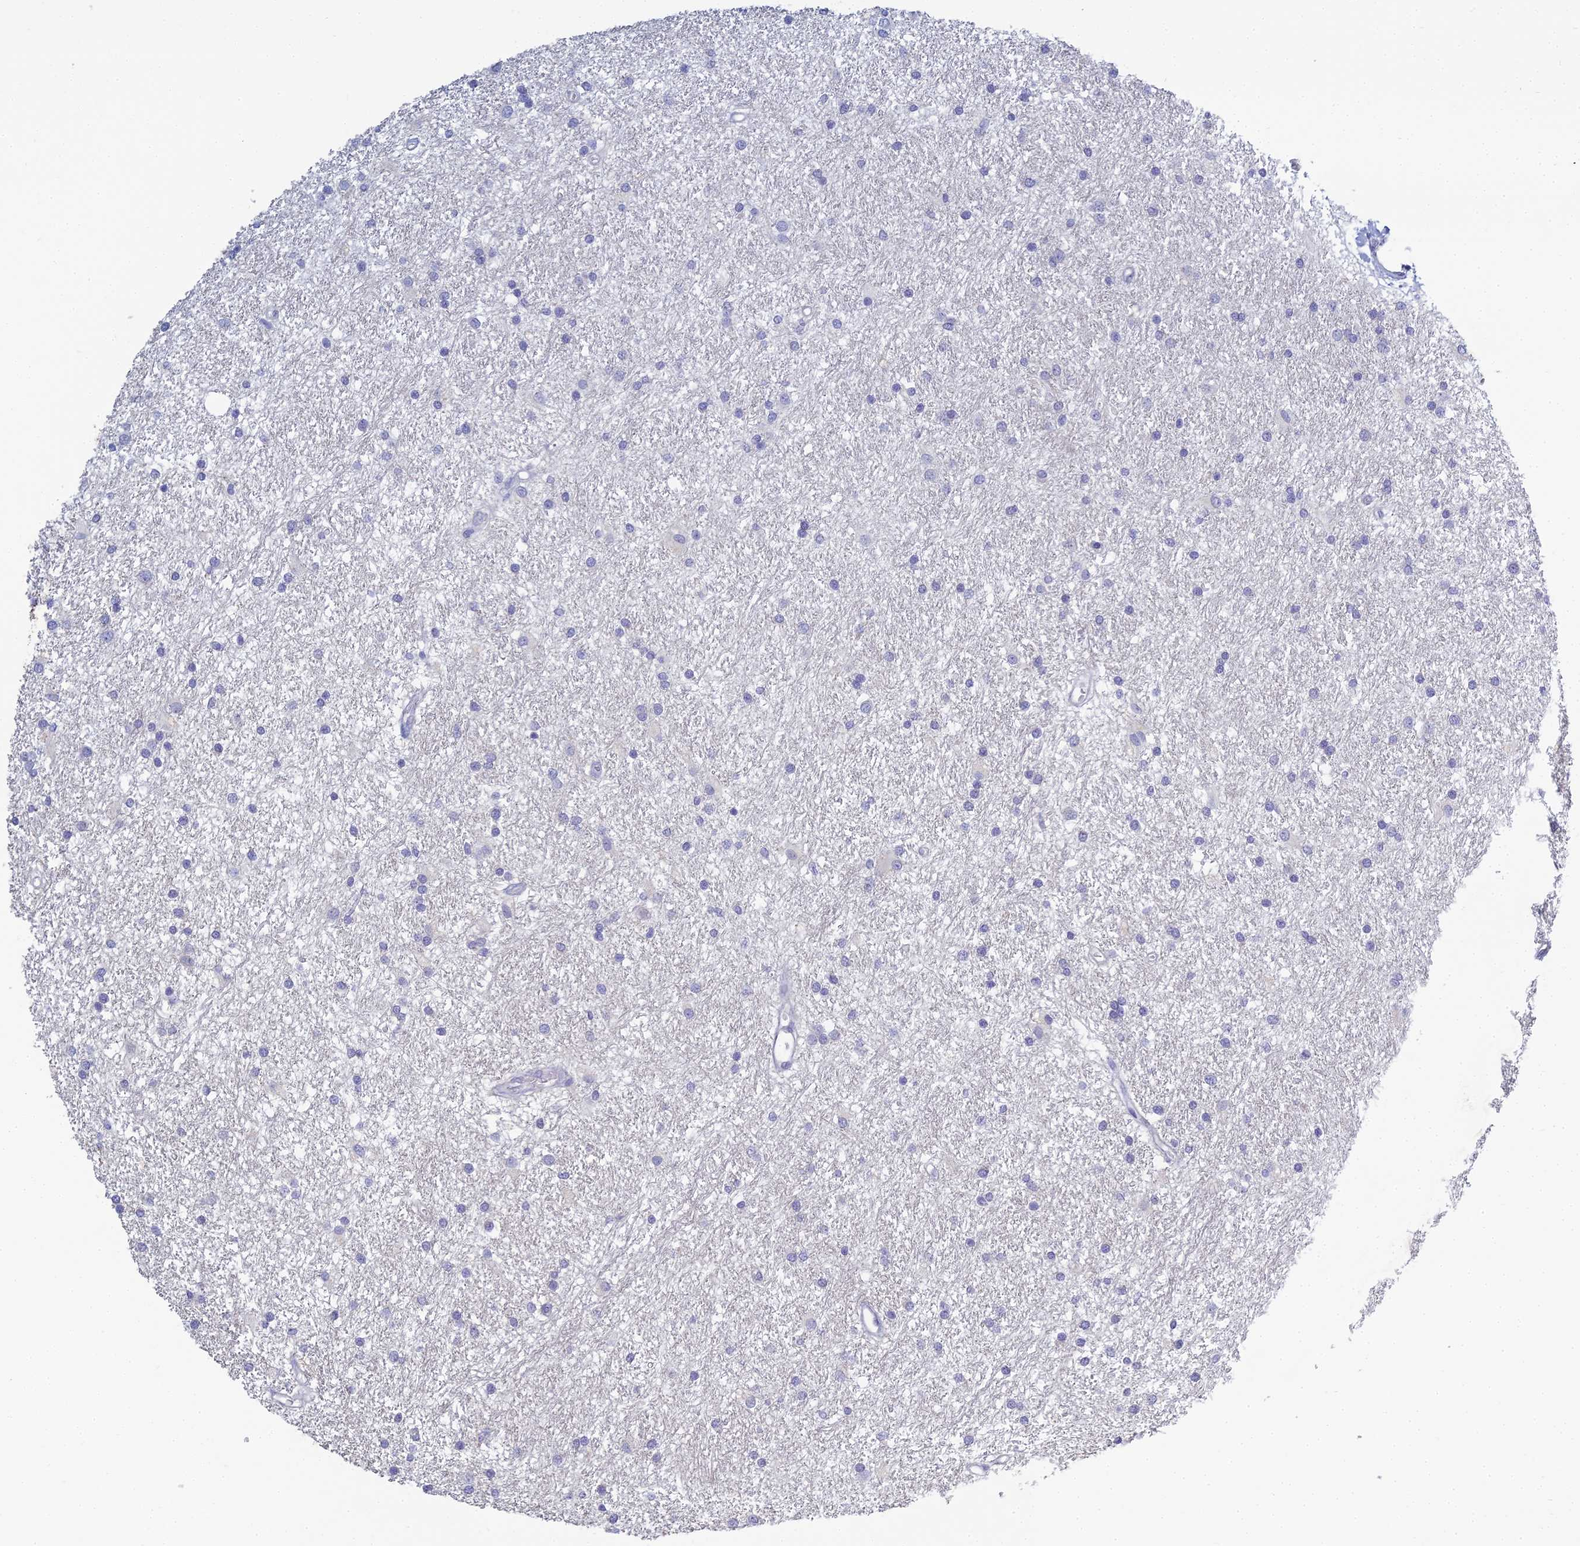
{"staining": {"intensity": "negative", "quantity": "none", "location": "none"}, "tissue": "glioma", "cell_type": "Tumor cells", "image_type": "cancer", "snomed": [{"axis": "morphology", "description": "Glioma, malignant, High grade"}, {"axis": "topography", "description": "Brain"}], "caption": "Immunohistochemical staining of human malignant glioma (high-grade) reveals no significant positivity in tumor cells.", "gene": "MUC13", "patient": {"sex": "male", "age": 77}}